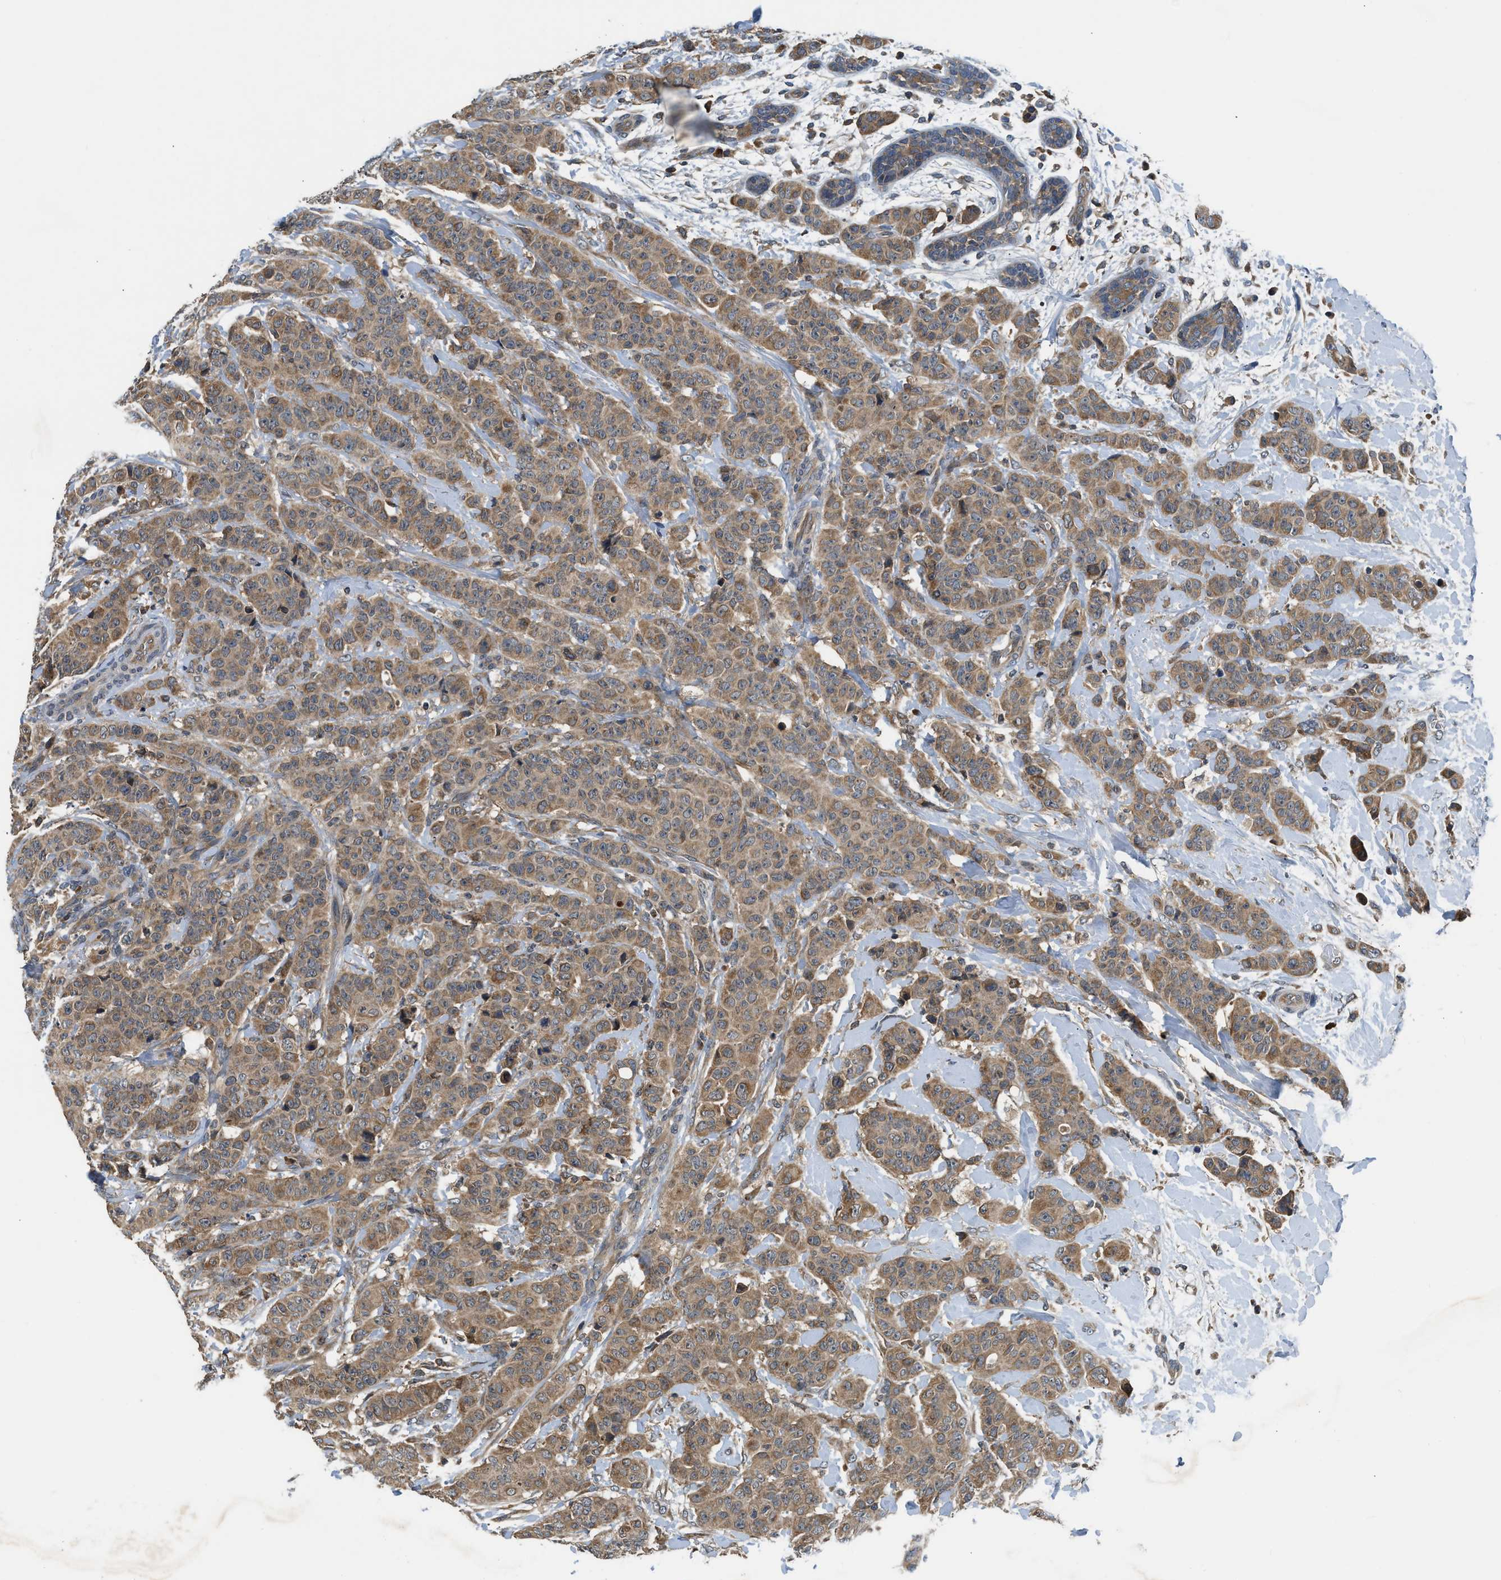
{"staining": {"intensity": "moderate", "quantity": ">75%", "location": "cytoplasmic/membranous"}, "tissue": "breast cancer", "cell_type": "Tumor cells", "image_type": "cancer", "snomed": [{"axis": "morphology", "description": "Normal tissue, NOS"}, {"axis": "morphology", "description": "Duct carcinoma"}, {"axis": "topography", "description": "Breast"}], "caption": "Infiltrating ductal carcinoma (breast) tissue shows moderate cytoplasmic/membranous staining in about >75% of tumor cells, visualized by immunohistochemistry. The protein is shown in brown color, while the nuclei are stained blue.", "gene": "PAFAH2", "patient": {"sex": "female", "age": 40}}